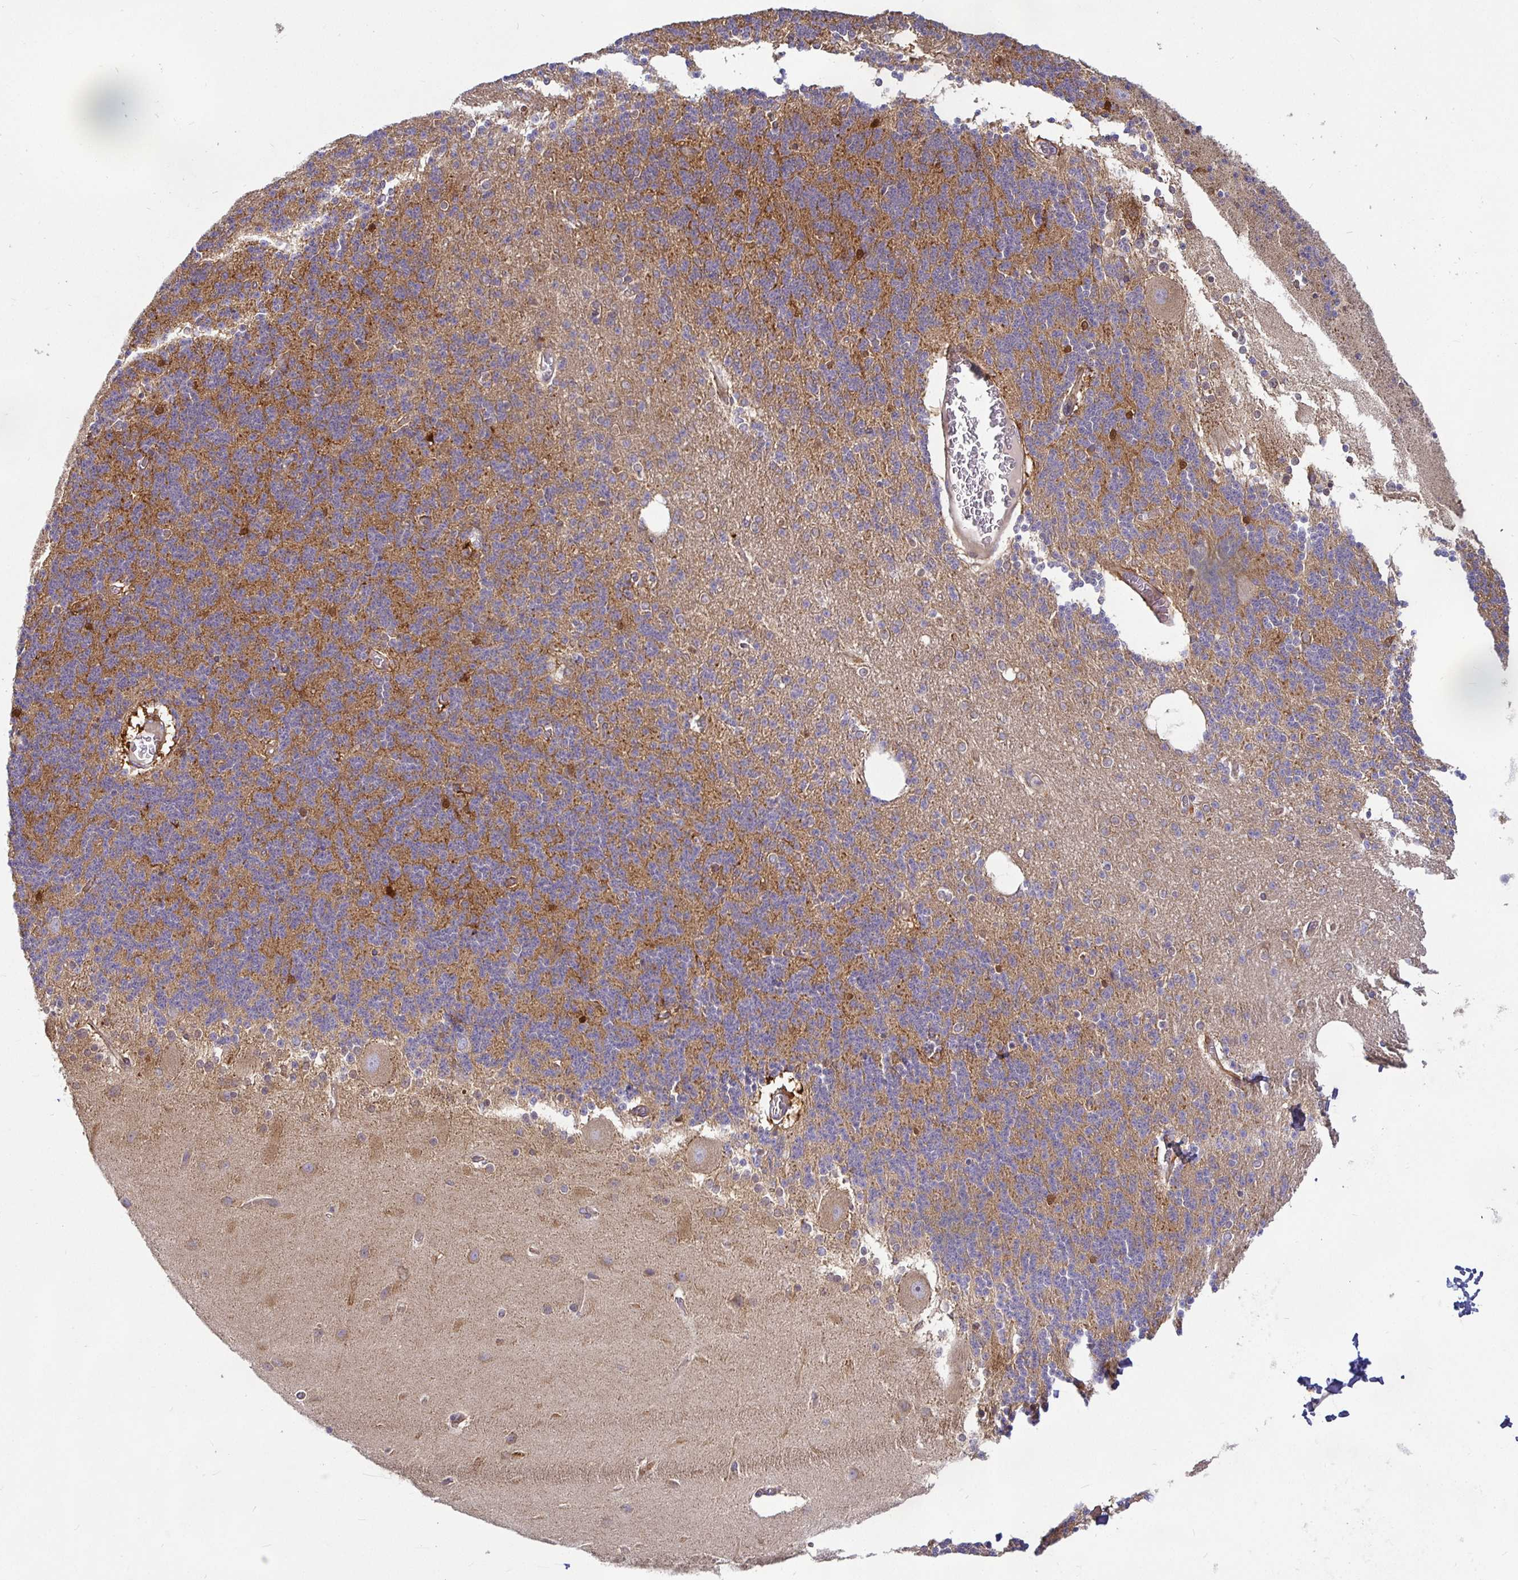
{"staining": {"intensity": "moderate", "quantity": "<25%", "location": "cytoplasmic/membranous"}, "tissue": "cerebellum", "cell_type": "Cells in granular layer", "image_type": "normal", "snomed": [{"axis": "morphology", "description": "Normal tissue, NOS"}, {"axis": "topography", "description": "Cerebellum"}], "caption": "IHC staining of benign cerebellum, which exhibits low levels of moderate cytoplasmic/membranous positivity in approximately <25% of cells in granular layer indicating moderate cytoplasmic/membranous protein expression. The staining was performed using DAB (3,3'-diaminobenzidine) (brown) for protein detection and nuclei were counterstained in hematoxylin (blue).", "gene": "SNX8", "patient": {"sex": "female", "age": 54}}